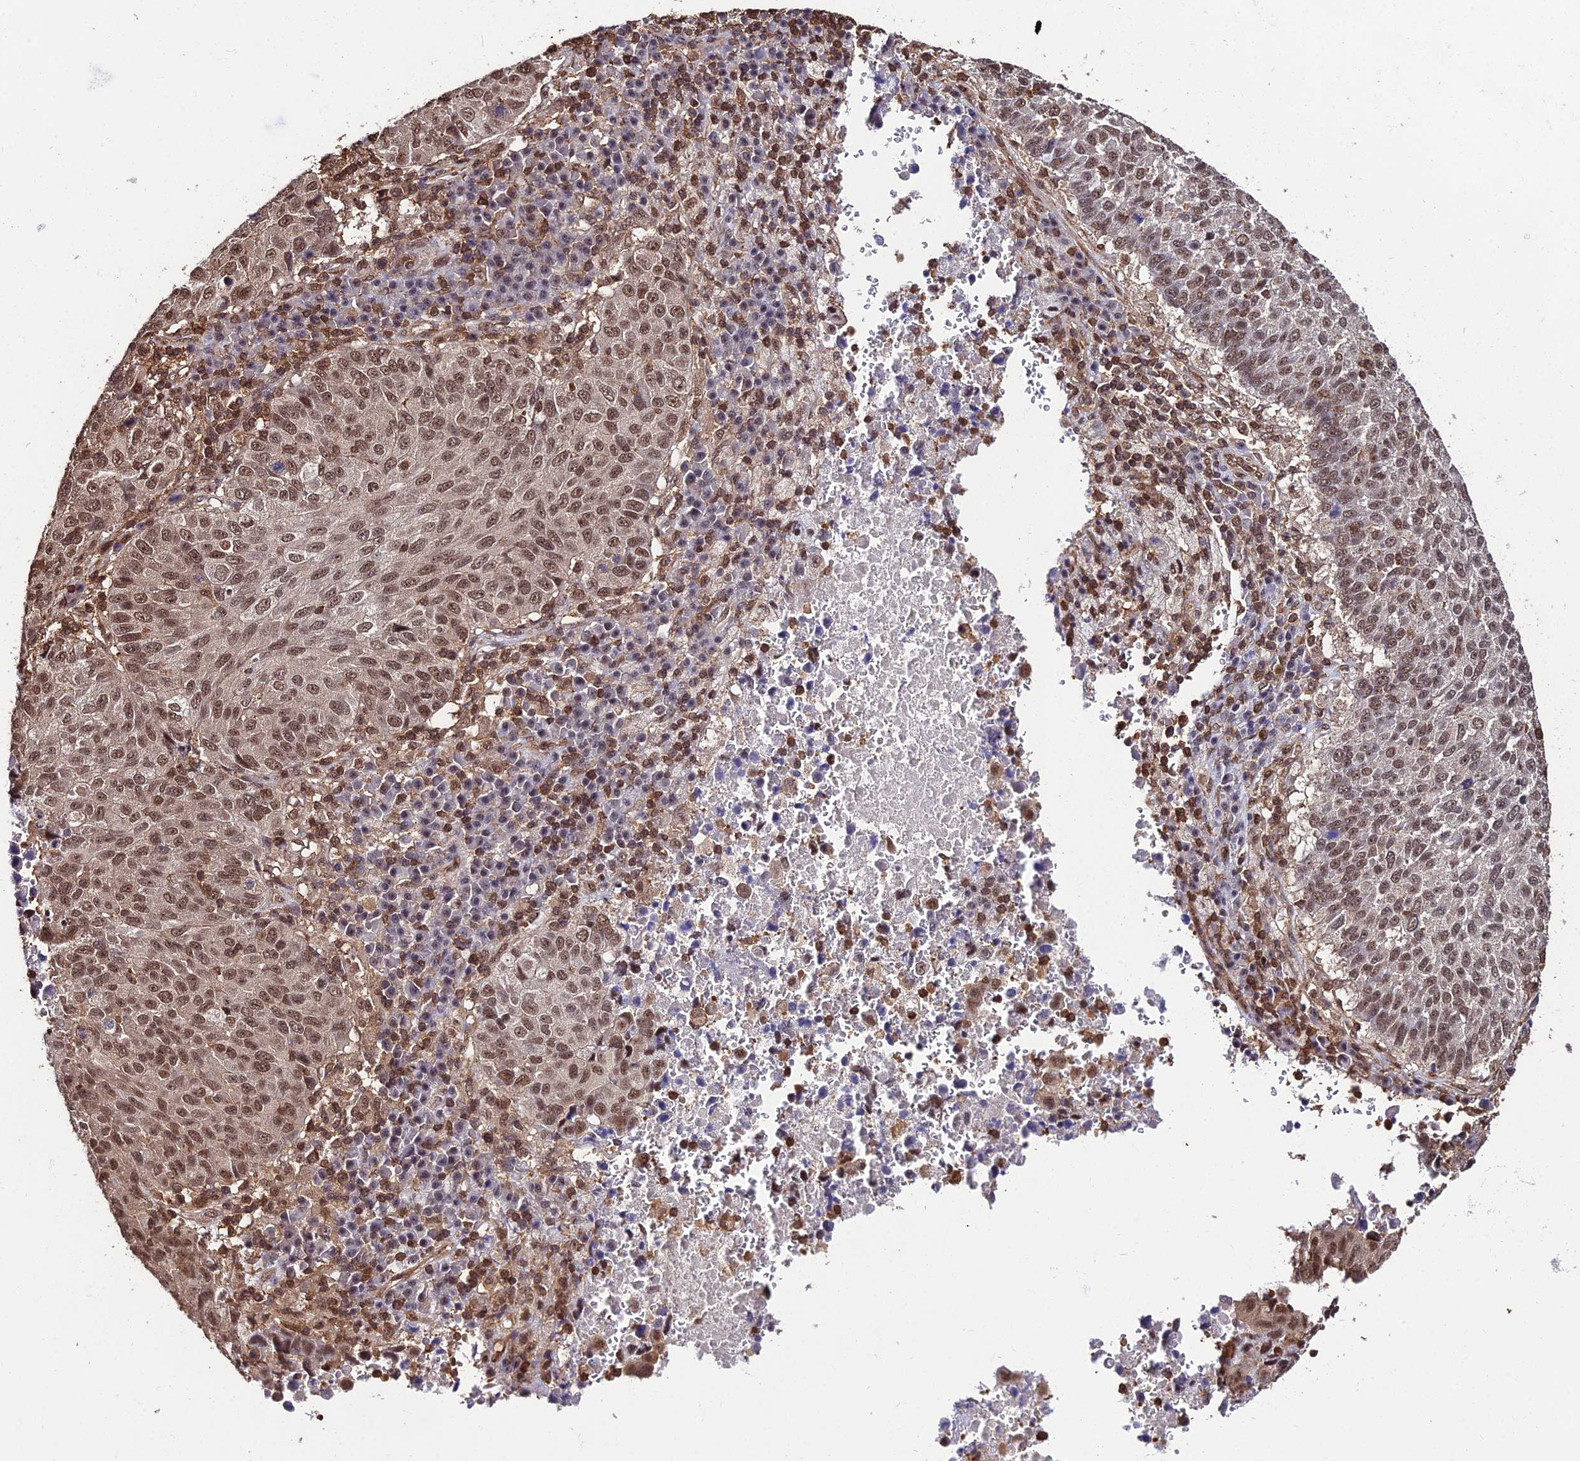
{"staining": {"intensity": "moderate", "quantity": ">75%", "location": "nuclear"}, "tissue": "lung cancer", "cell_type": "Tumor cells", "image_type": "cancer", "snomed": [{"axis": "morphology", "description": "Squamous cell carcinoma, NOS"}, {"axis": "topography", "description": "Lung"}], "caption": "This image displays immunohistochemistry staining of human lung cancer, with medium moderate nuclear staining in approximately >75% of tumor cells.", "gene": "PPP4C", "patient": {"sex": "male", "age": 73}}